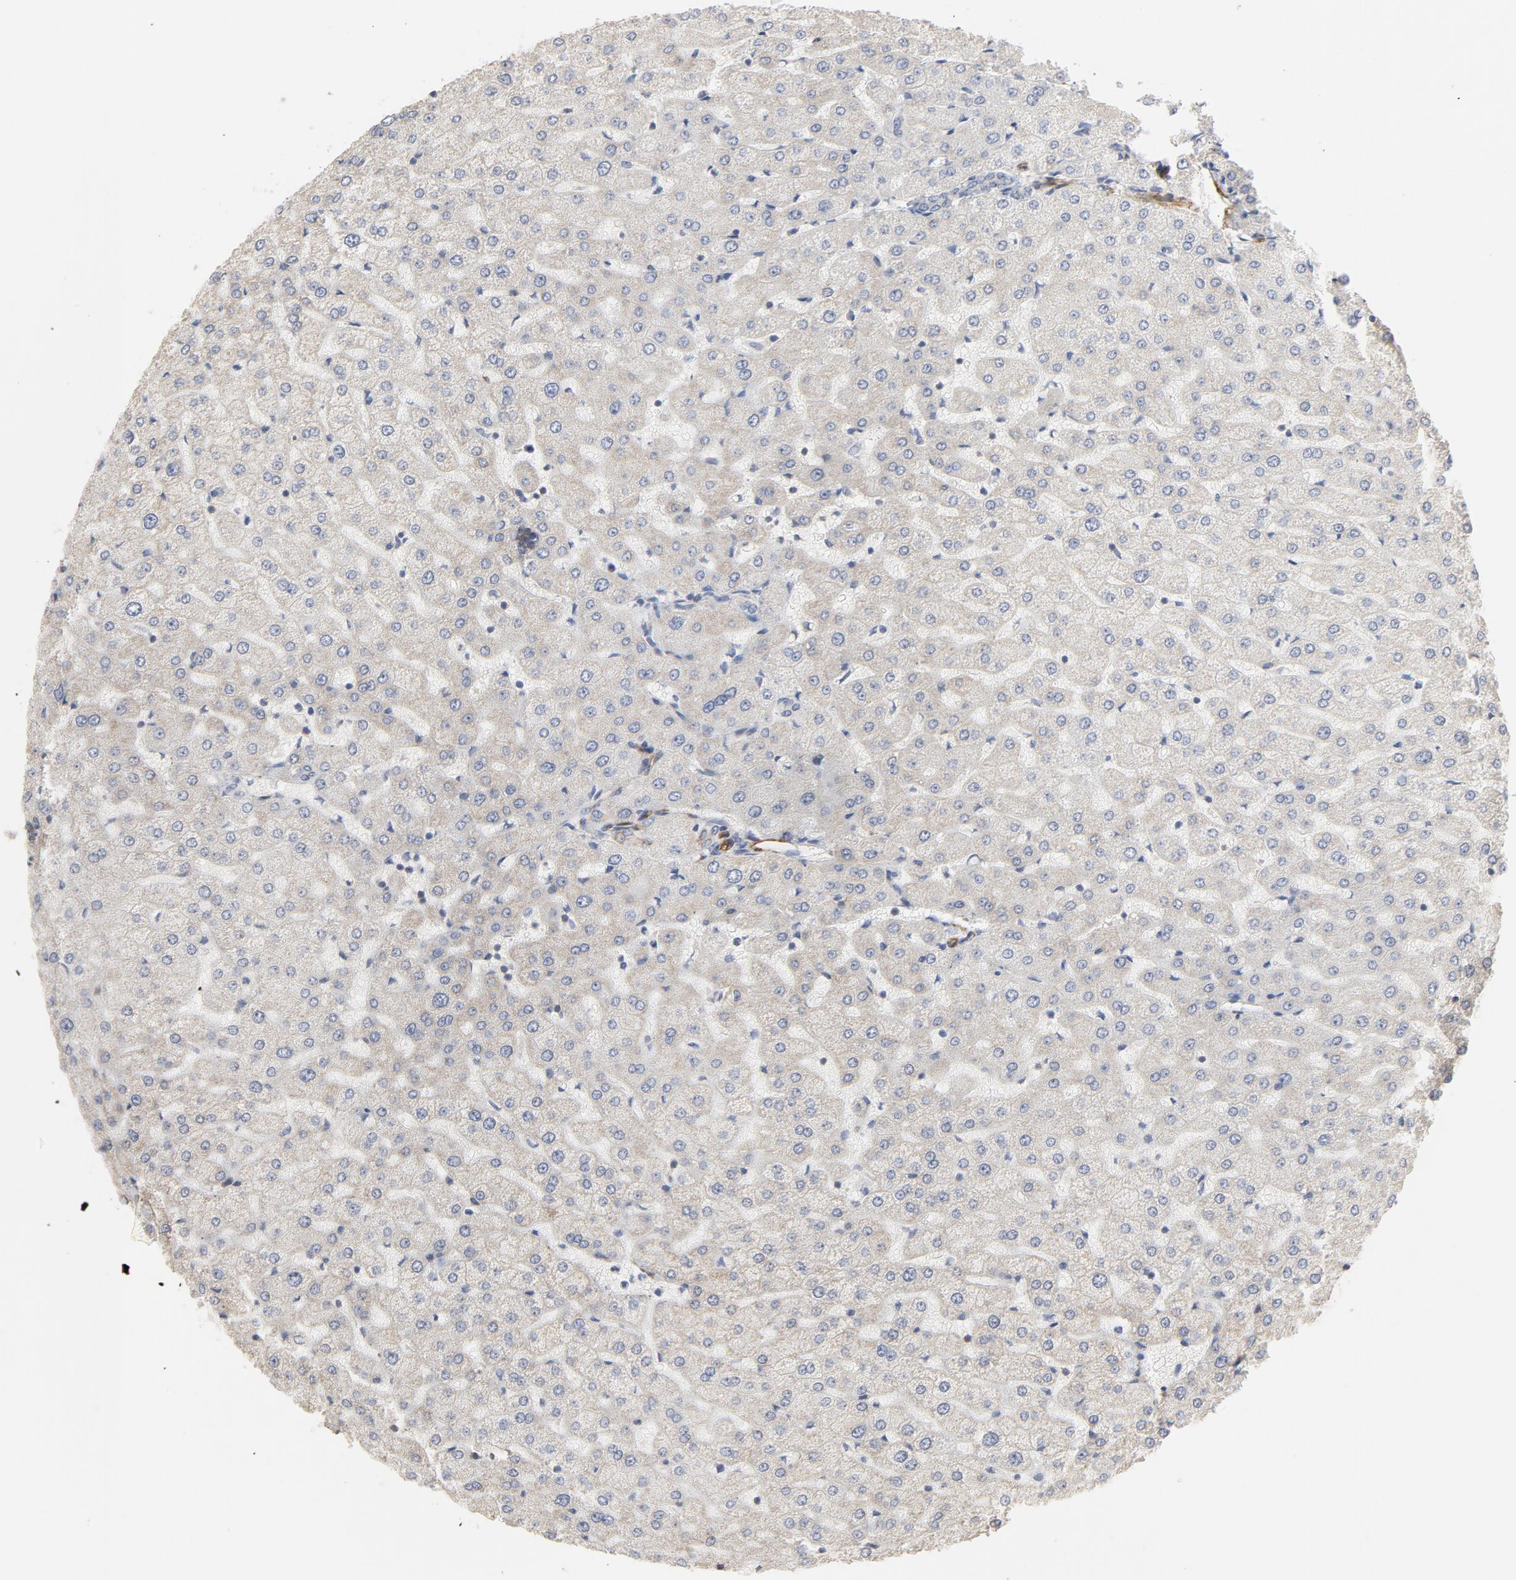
{"staining": {"intensity": "negative", "quantity": "none", "location": "none"}, "tissue": "liver", "cell_type": "Cholangiocytes", "image_type": "normal", "snomed": [{"axis": "morphology", "description": "Normal tissue, NOS"}, {"axis": "morphology", "description": "Fibrosis, NOS"}, {"axis": "topography", "description": "Liver"}], "caption": "The histopathology image demonstrates no significant staining in cholangiocytes of liver. (DAB (3,3'-diaminobenzidine) immunohistochemistry with hematoxylin counter stain).", "gene": "GNG2", "patient": {"sex": "female", "age": 29}}